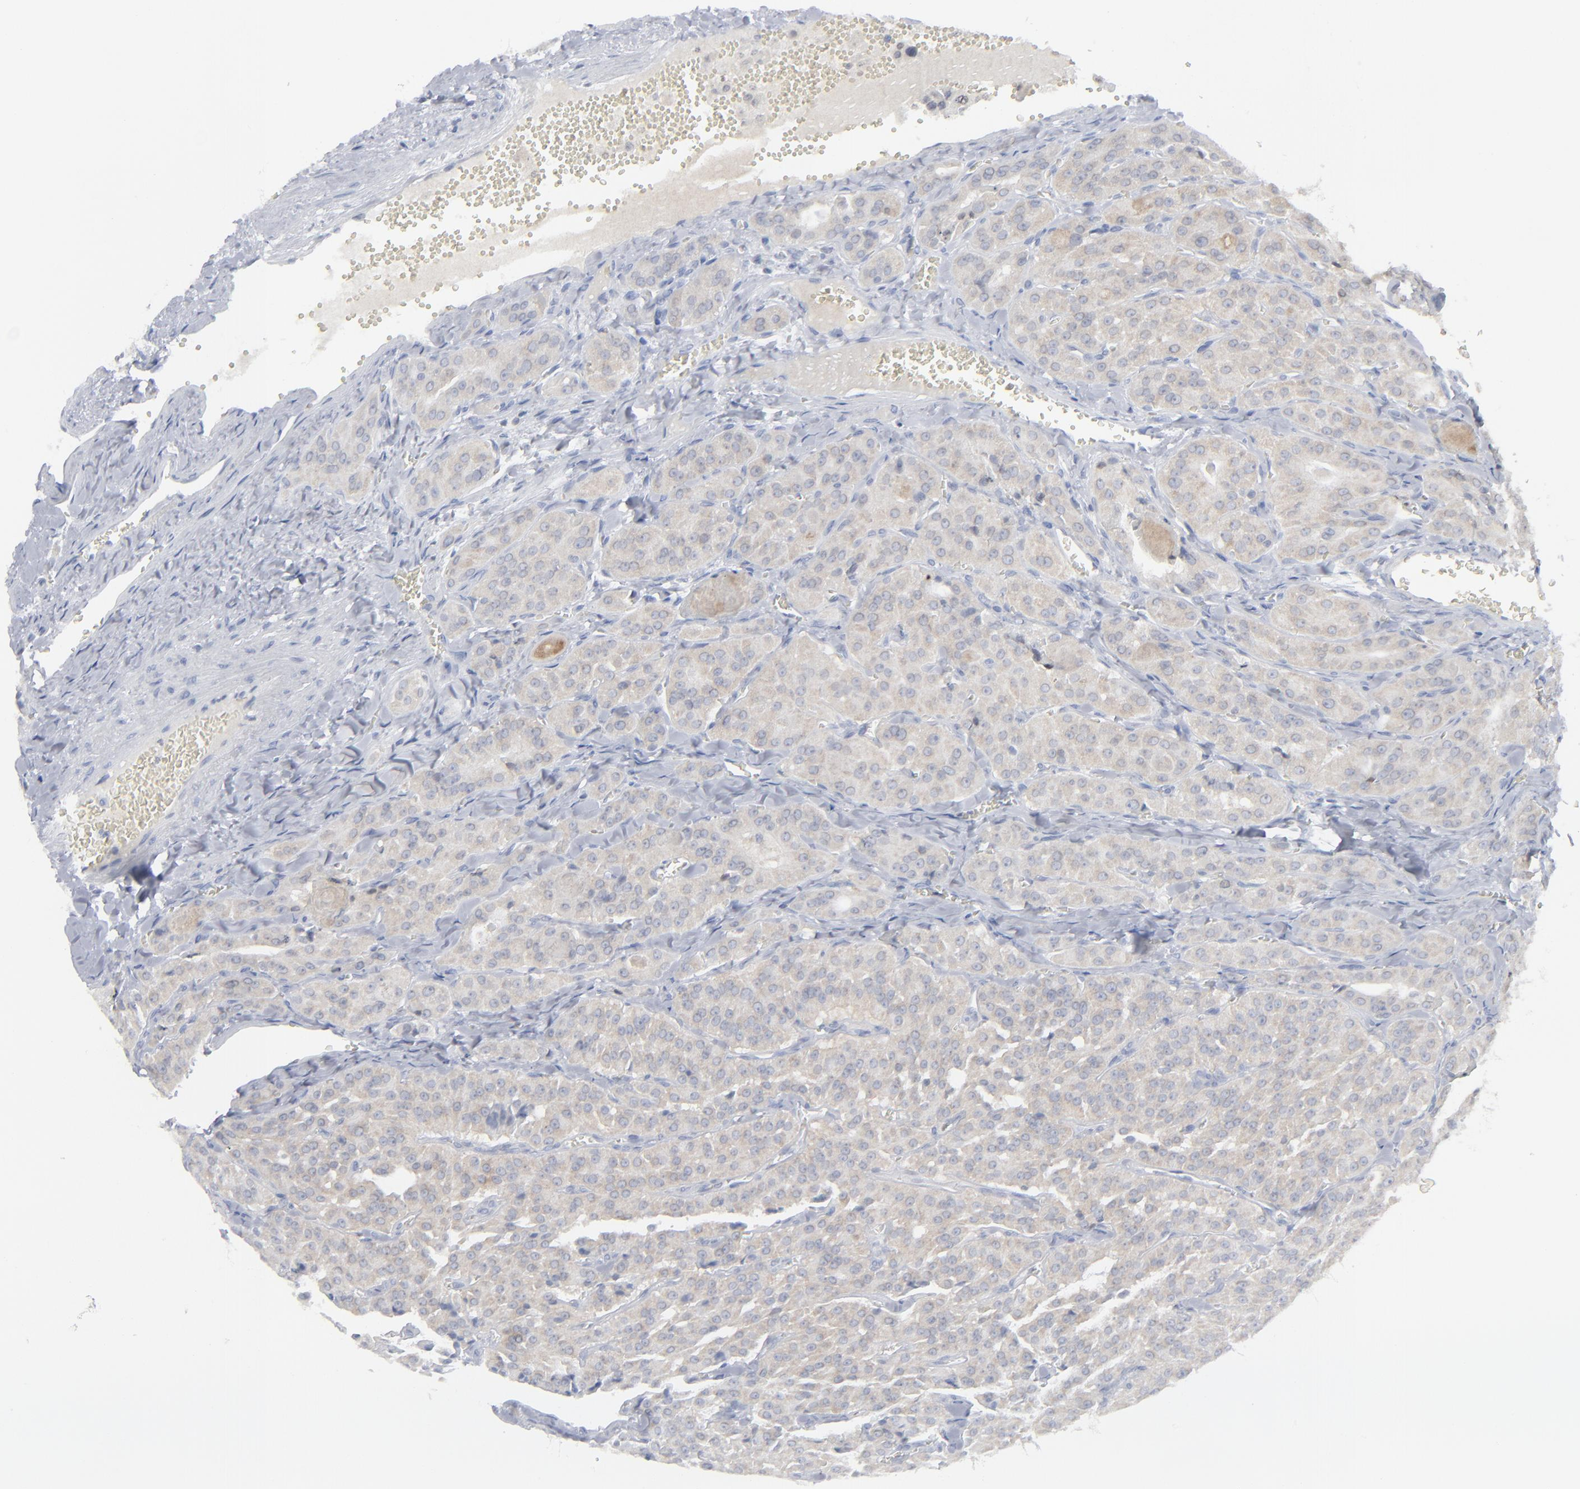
{"staining": {"intensity": "negative", "quantity": "none", "location": "none"}, "tissue": "thyroid cancer", "cell_type": "Tumor cells", "image_type": "cancer", "snomed": [{"axis": "morphology", "description": "Carcinoma, NOS"}, {"axis": "topography", "description": "Thyroid gland"}], "caption": "Tumor cells are negative for brown protein staining in carcinoma (thyroid).", "gene": "NUP88", "patient": {"sex": "male", "age": 76}}